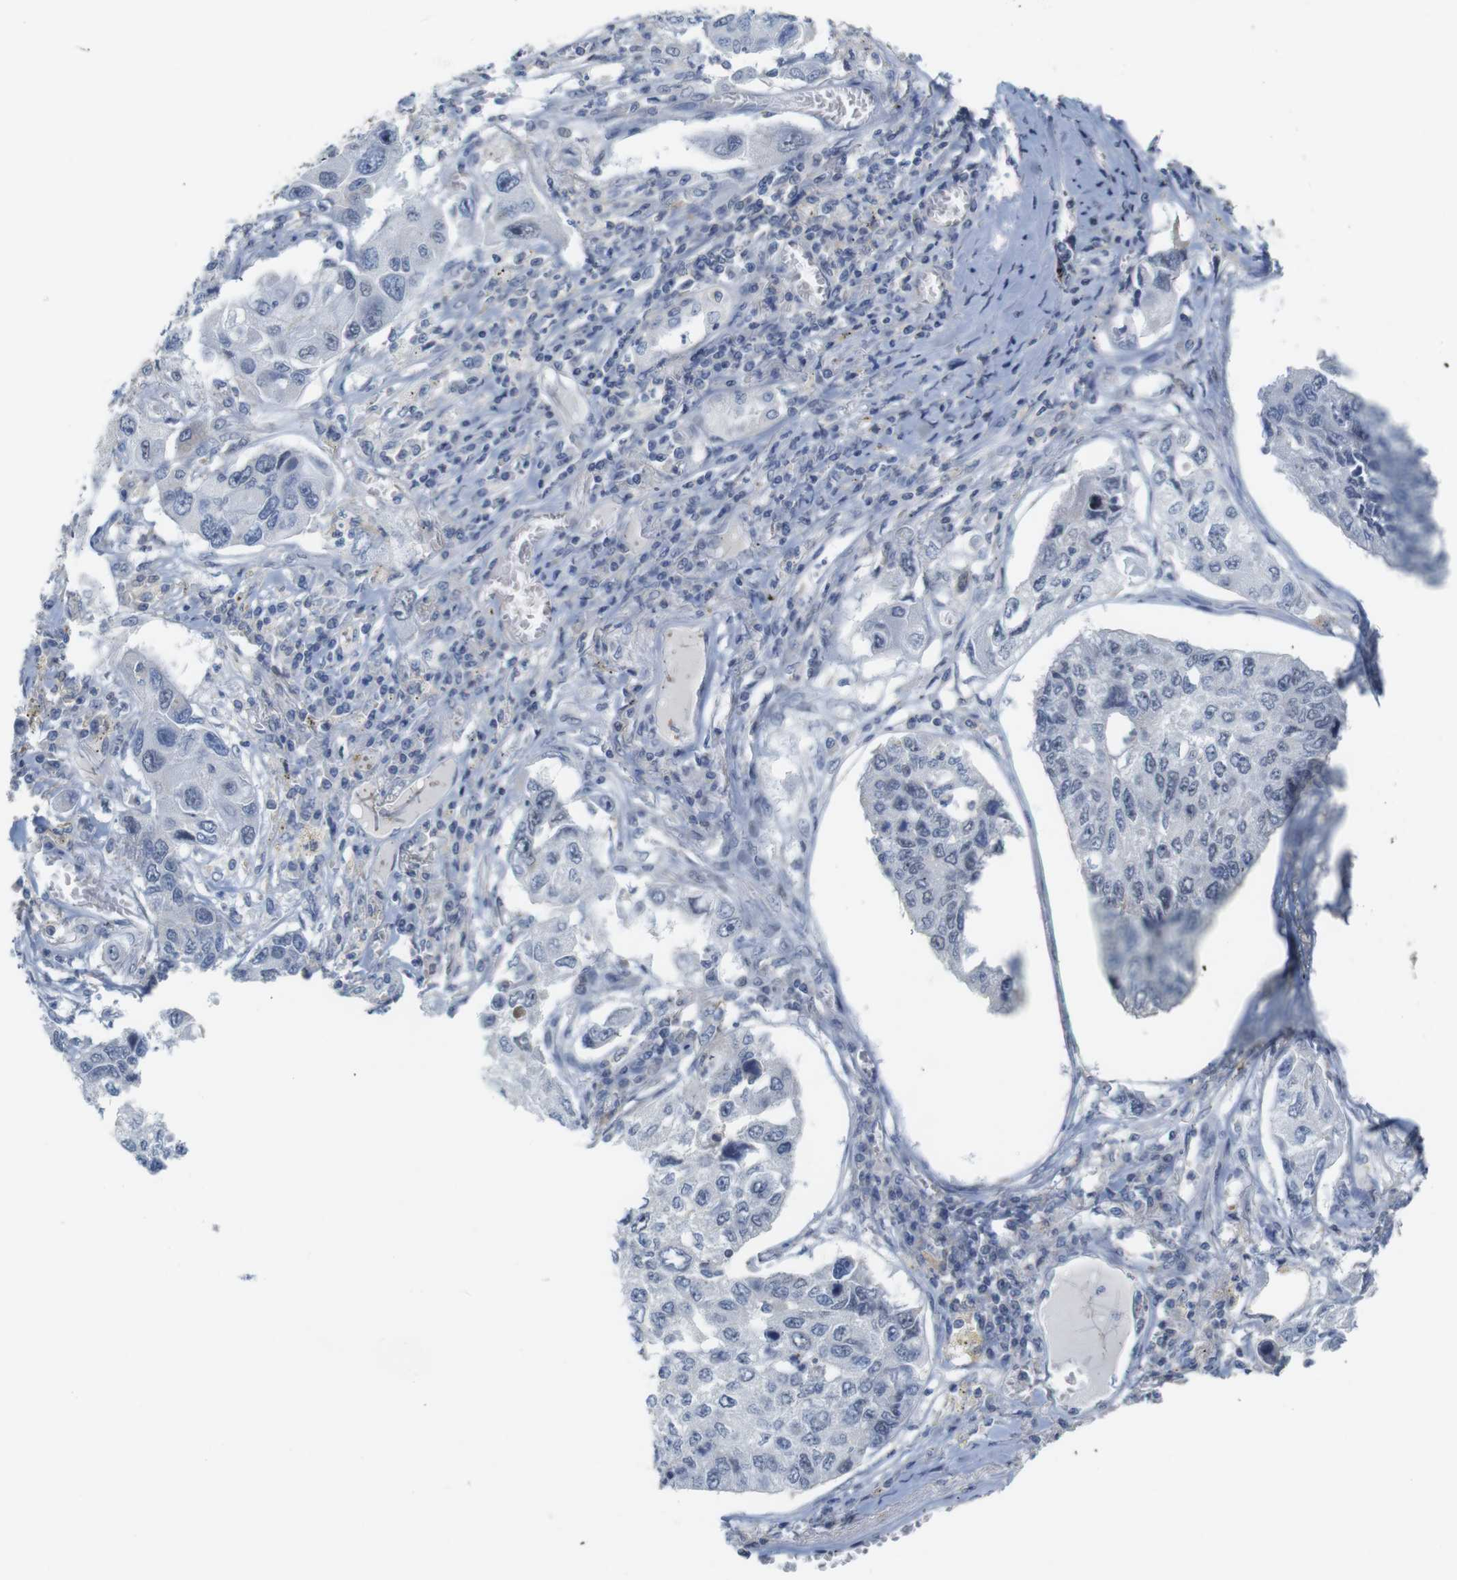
{"staining": {"intensity": "negative", "quantity": "none", "location": "none"}, "tissue": "lung cancer", "cell_type": "Tumor cells", "image_type": "cancer", "snomed": [{"axis": "morphology", "description": "Squamous cell carcinoma, NOS"}, {"axis": "topography", "description": "Lung"}], "caption": "The micrograph exhibits no staining of tumor cells in squamous cell carcinoma (lung).", "gene": "OTOF", "patient": {"sex": "male", "age": 71}}